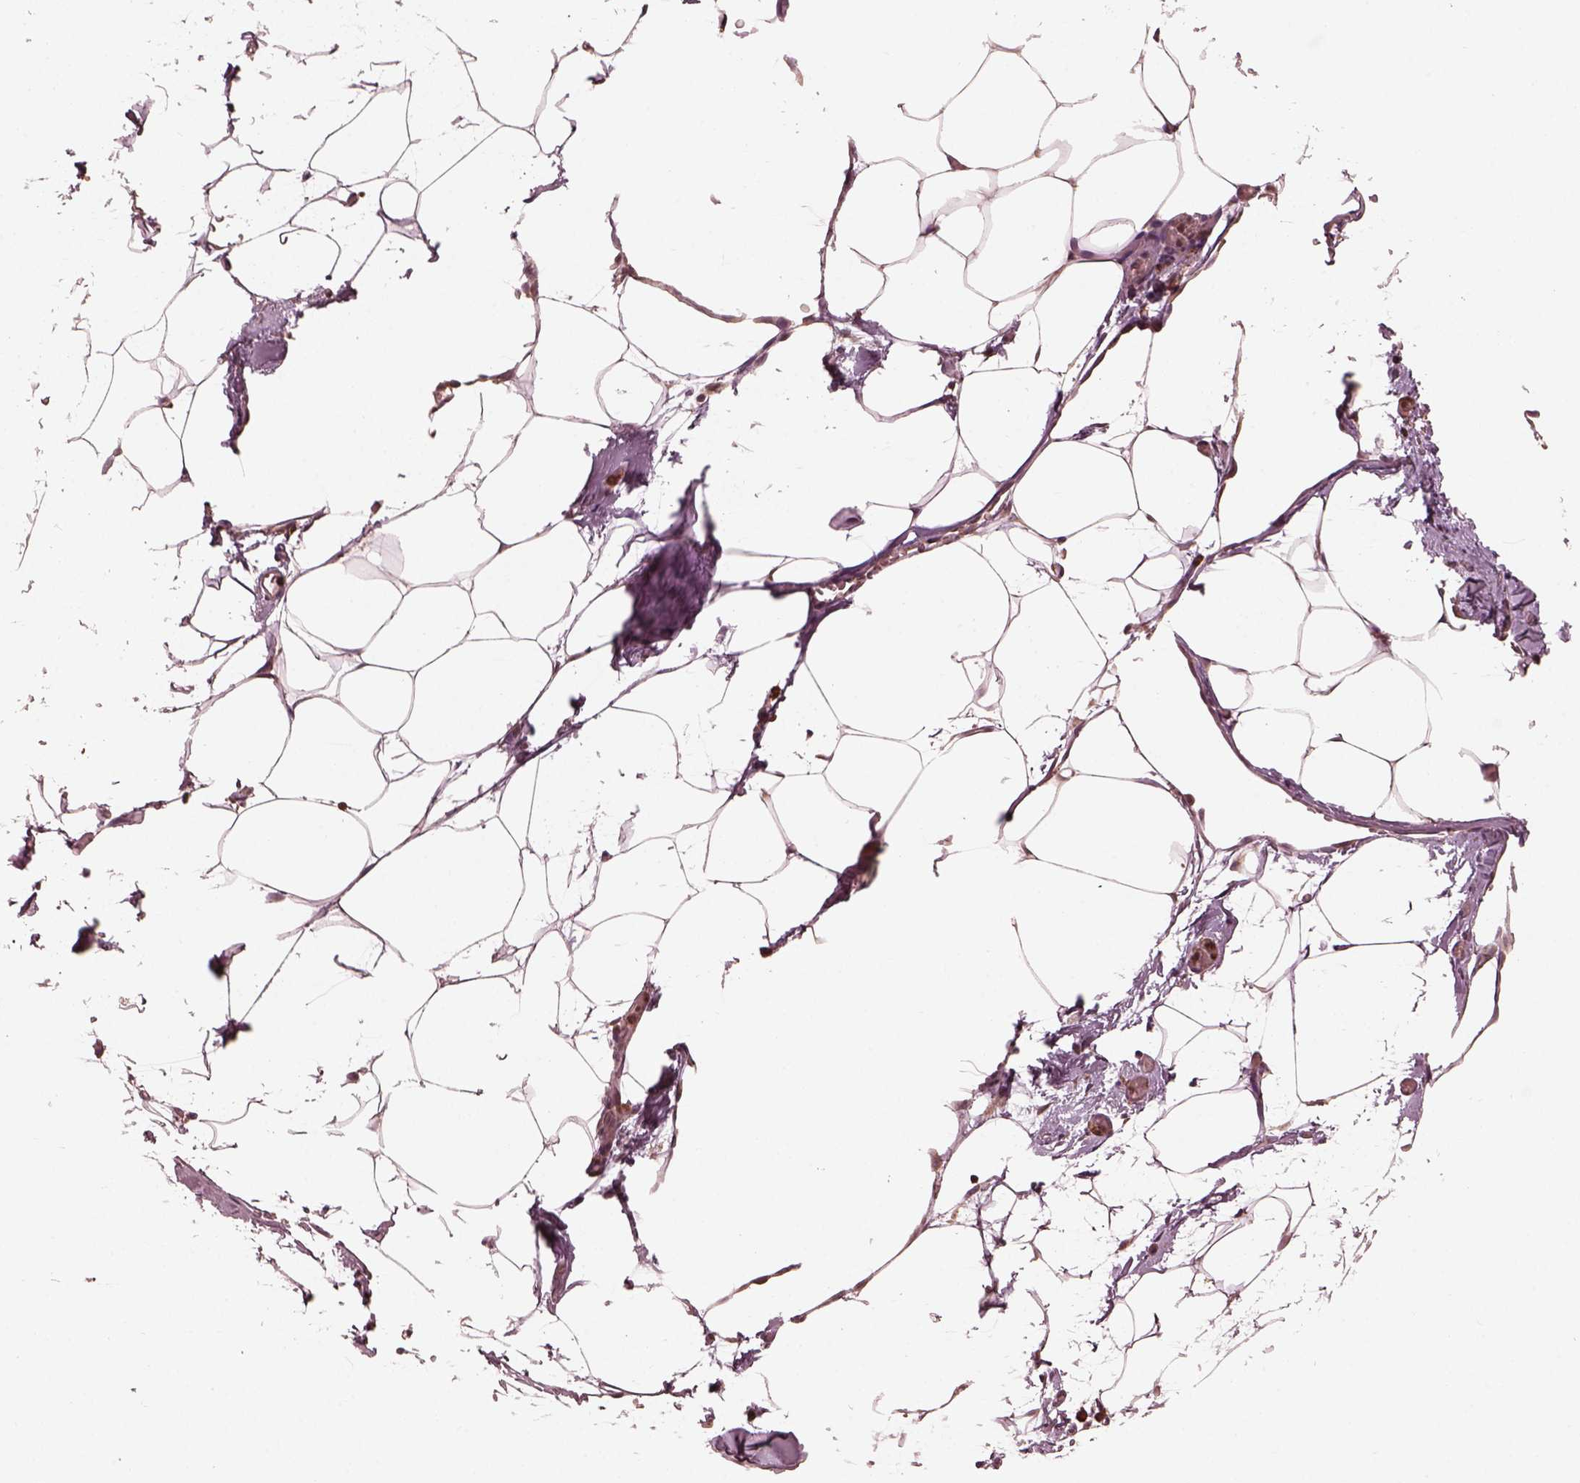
{"staining": {"intensity": "negative", "quantity": "none", "location": "none"}, "tissue": "adipose tissue", "cell_type": "Adipocytes", "image_type": "normal", "snomed": [{"axis": "morphology", "description": "Normal tissue, NOS"}, {"axis": "topography", "description": "Adipose tissue"}], "caption": "IHC histopathology image of normal human adipose tissue stained for a protein (brown), which displays no staining in adipocytes.", "gene": "OPTC", "patient": {"sex": "male", "age": 57}}